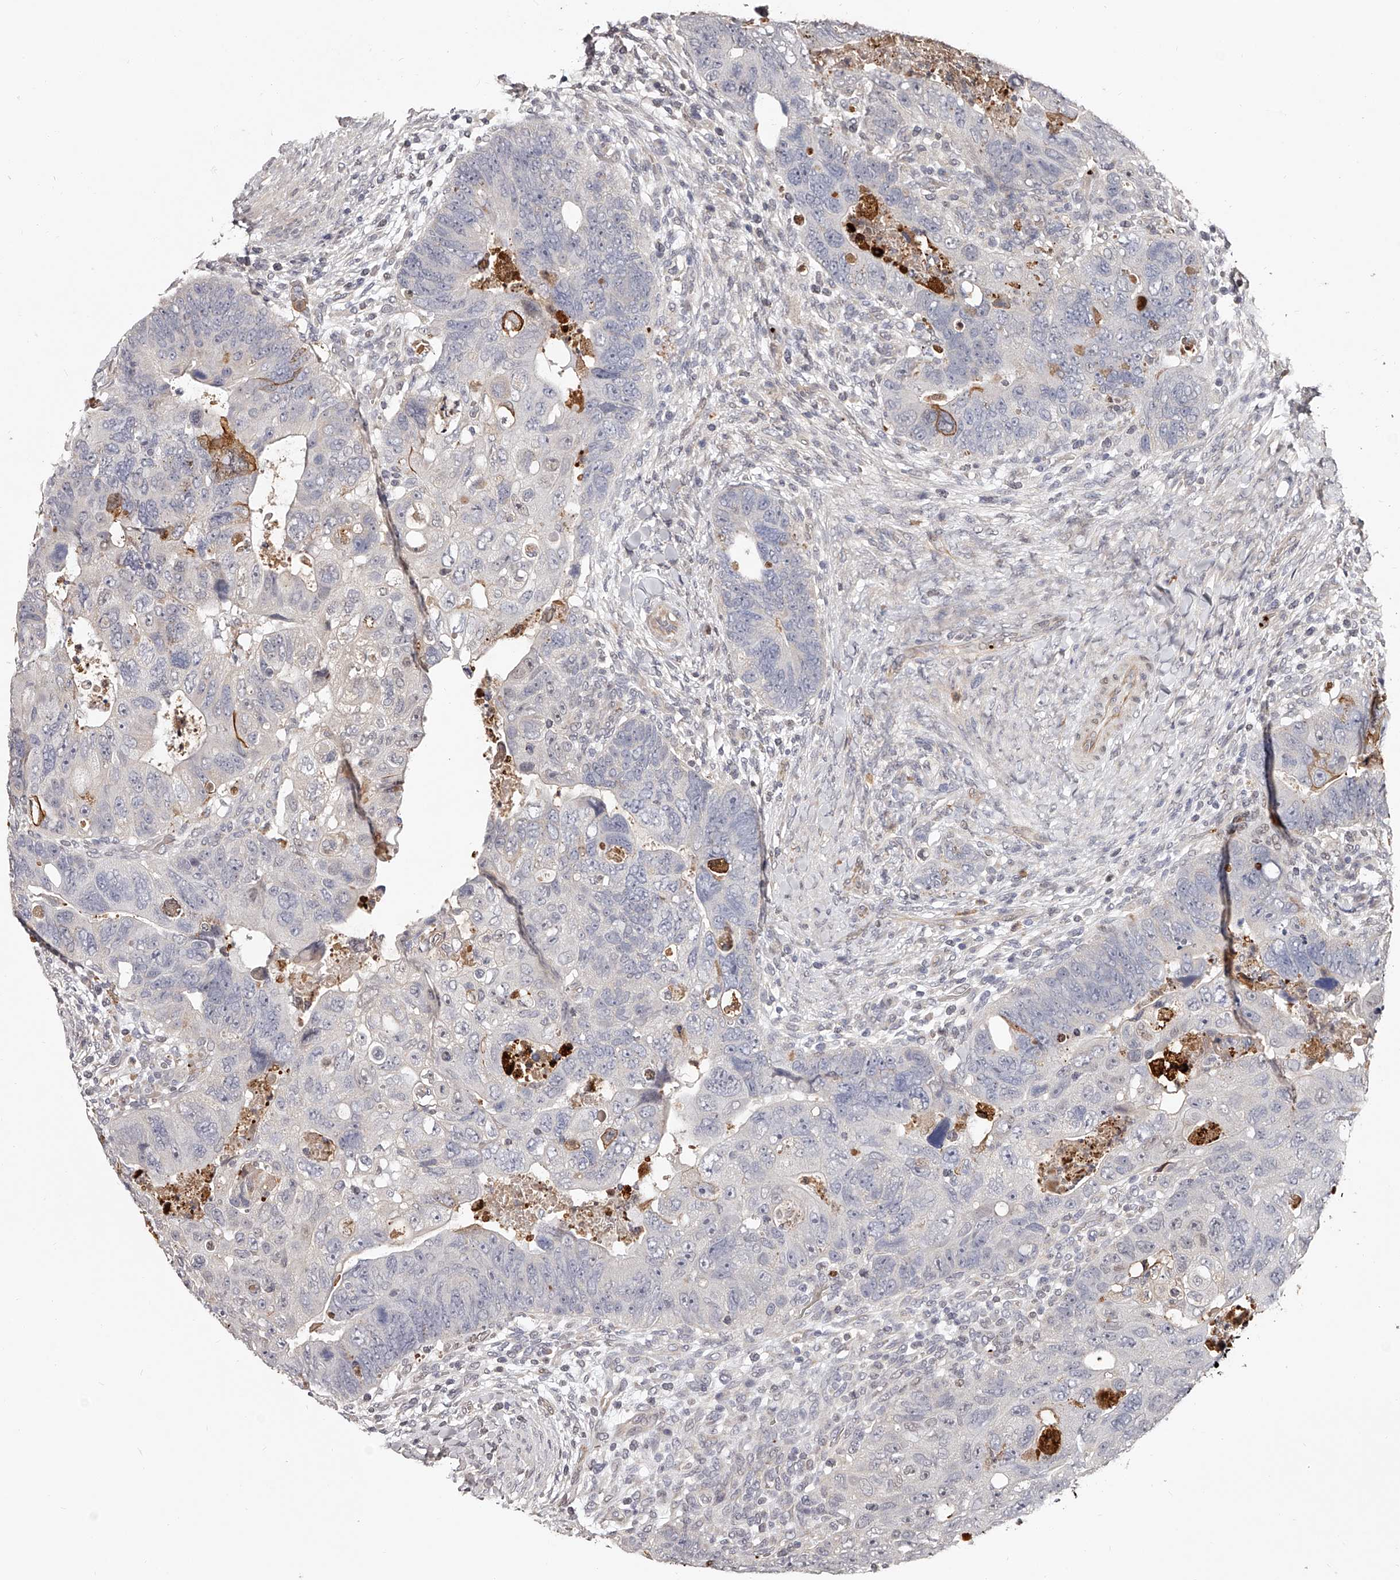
{"staining": {"intensity": "moderate", "quantity": "<25%", "location": "cytoplasmic/membranous"}, "tissue": "colorectal cancer", "cell_type": "Tumor cells", "image_type": "cancer", "snomed": [{"axis": "morphology", "description": "Adenocarcinoma, NOS"}, {"axis": "topography", "description": "Rectum"}], "caption": "The photomicrograph shows a brown stain indicating the presence of a protein in the cytoplasmic/membranous of tumor cells in colorectal adenocarcinoma. Immunohistochemistry (ihc) stains the protein in brown and the nuclei are stained blue.", "gene": "URGCP", "patient": {"sex": "male", "age": 59}}